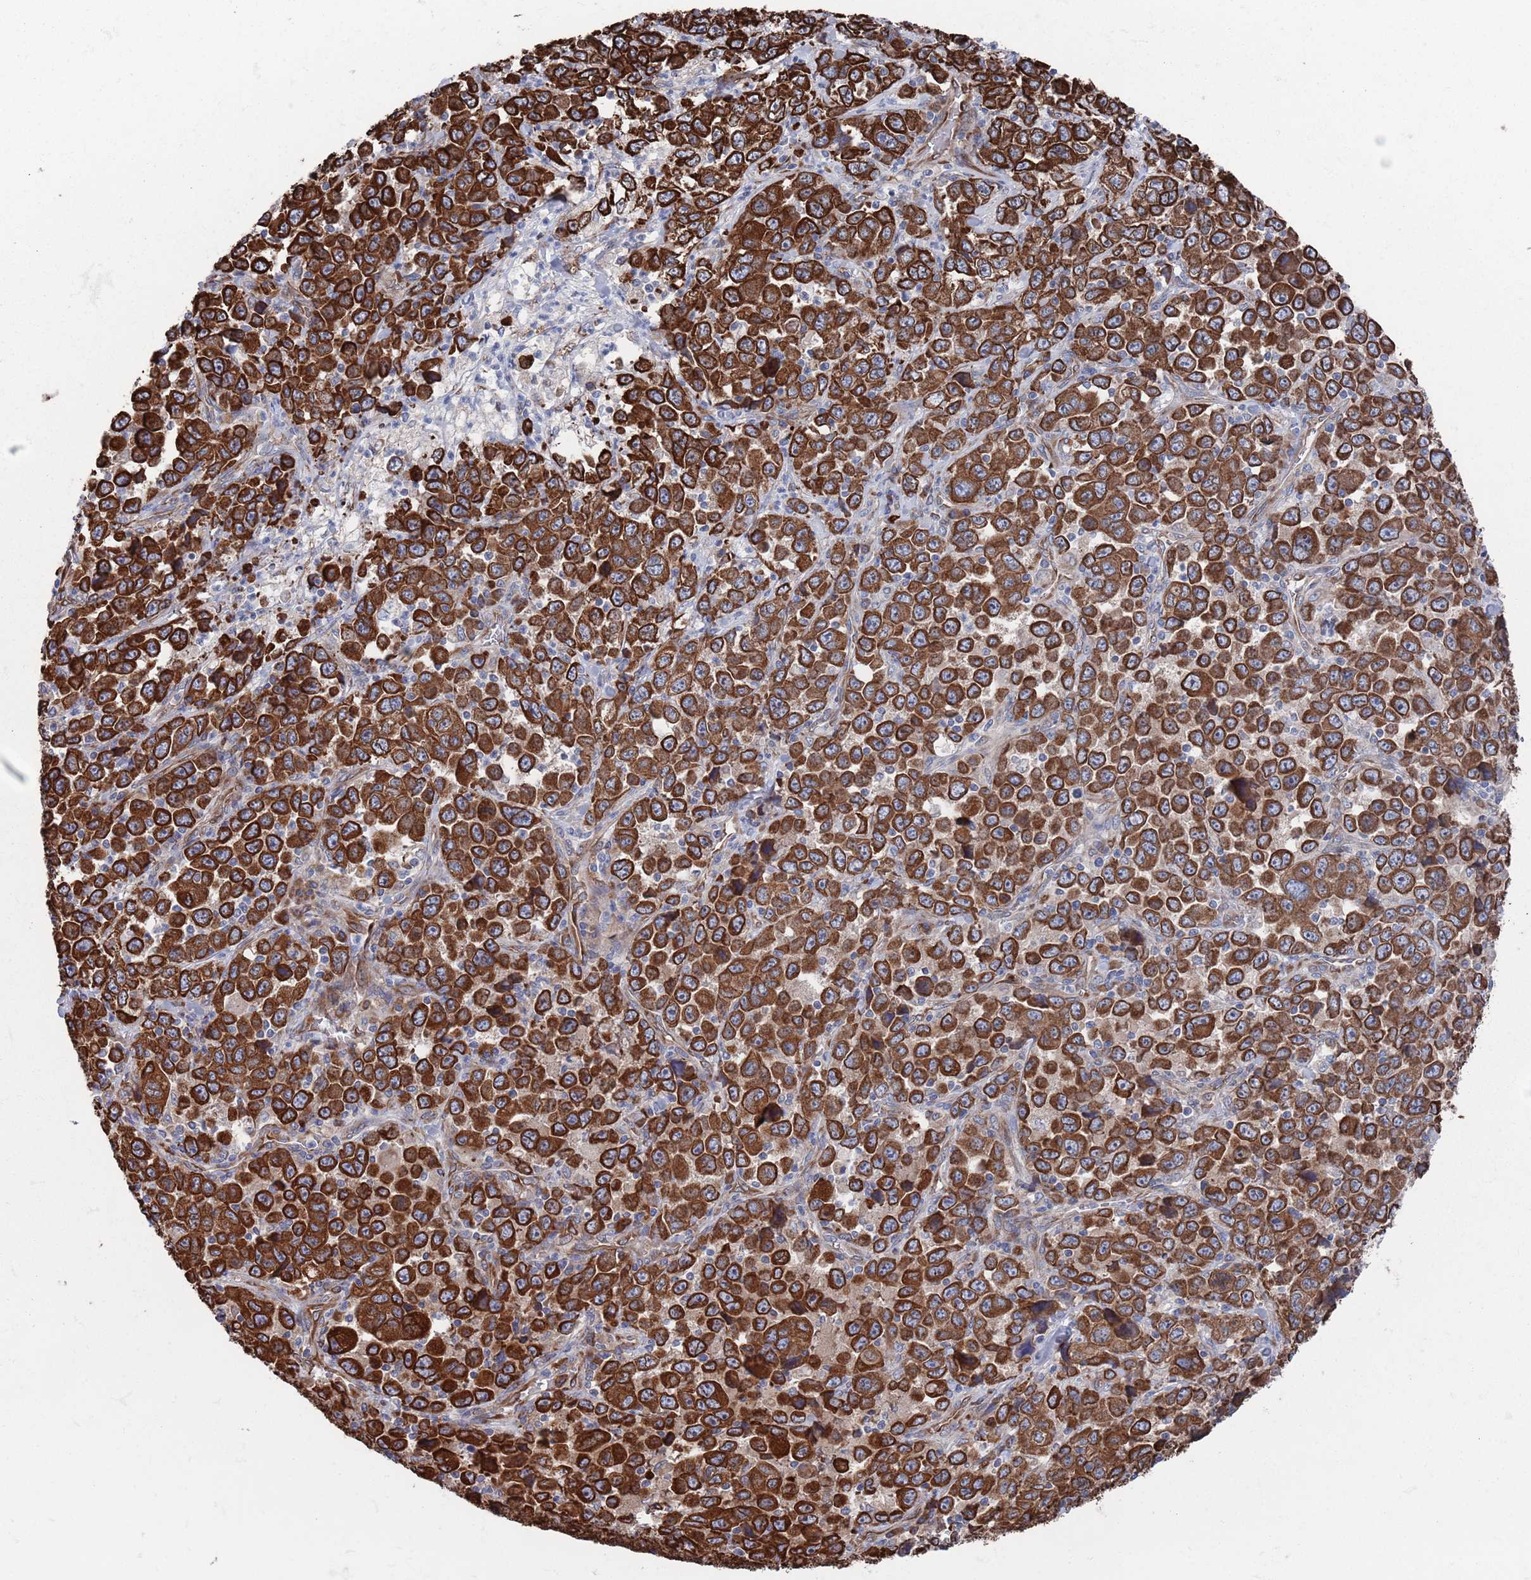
{"staining": {"intensity": "strong", "quantity": ">75%", "location": "cytoplasmic/membranous"}, "tissue": "stomach cancer", "cell_type": "Tumor cells", "image_type": "cancer", "snomed": [{"axis": "morphology", "description": "Normal tissue, NOS"}, {"axis": "morphology", "description": "Adenocarcinoma, NOS"}, {"axis": "topography", "description": "Stomach, upper"}, {"axis": "topography", "description": "Stomach"}], "caption": "Strong cytoplasmic/membranous staining for a protein is identified in about >75% of tumor cells of stomach adenocarcinoma using IHC.", "gene": "CCDC106", "patient": {"sex": "male", "age": 59}}